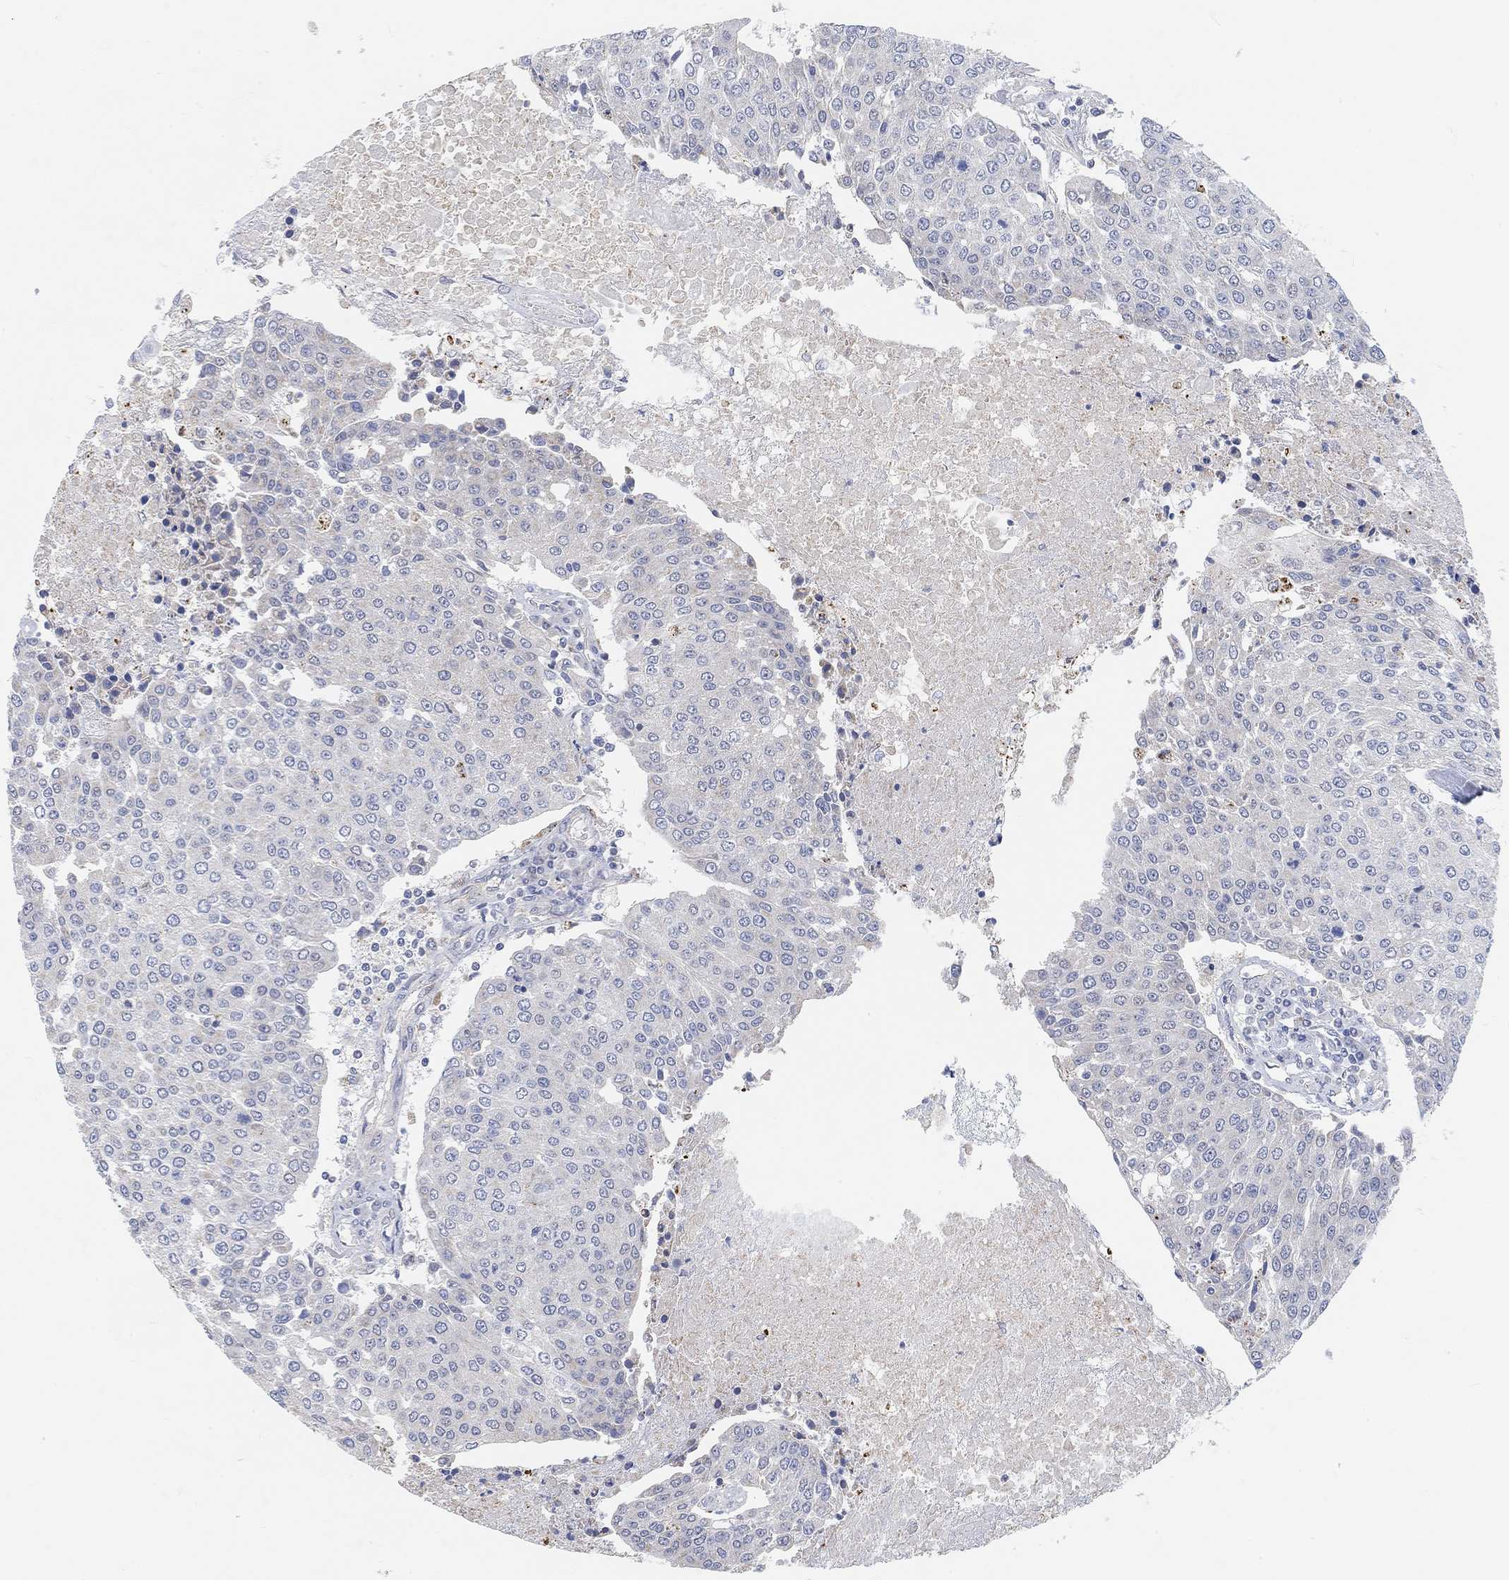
{"staining": {"intensity": "negative", "quantity": "none", "location": "none"}, "tissue": "urothelial cancer", "cell_type": "Tumor cells", "image_type": "cancer", "snomed": [{"axis": "morphology", "description": "Urothelial carcinoma, High grade"}, {"axis": "topography", "description": "Urinary bladder"}], "caption": "The image reveals no significant expression in tumor cells of urothelial cancer.", "gene": "HCRTR1", "patient": {"sex": "female", "age": 85}}